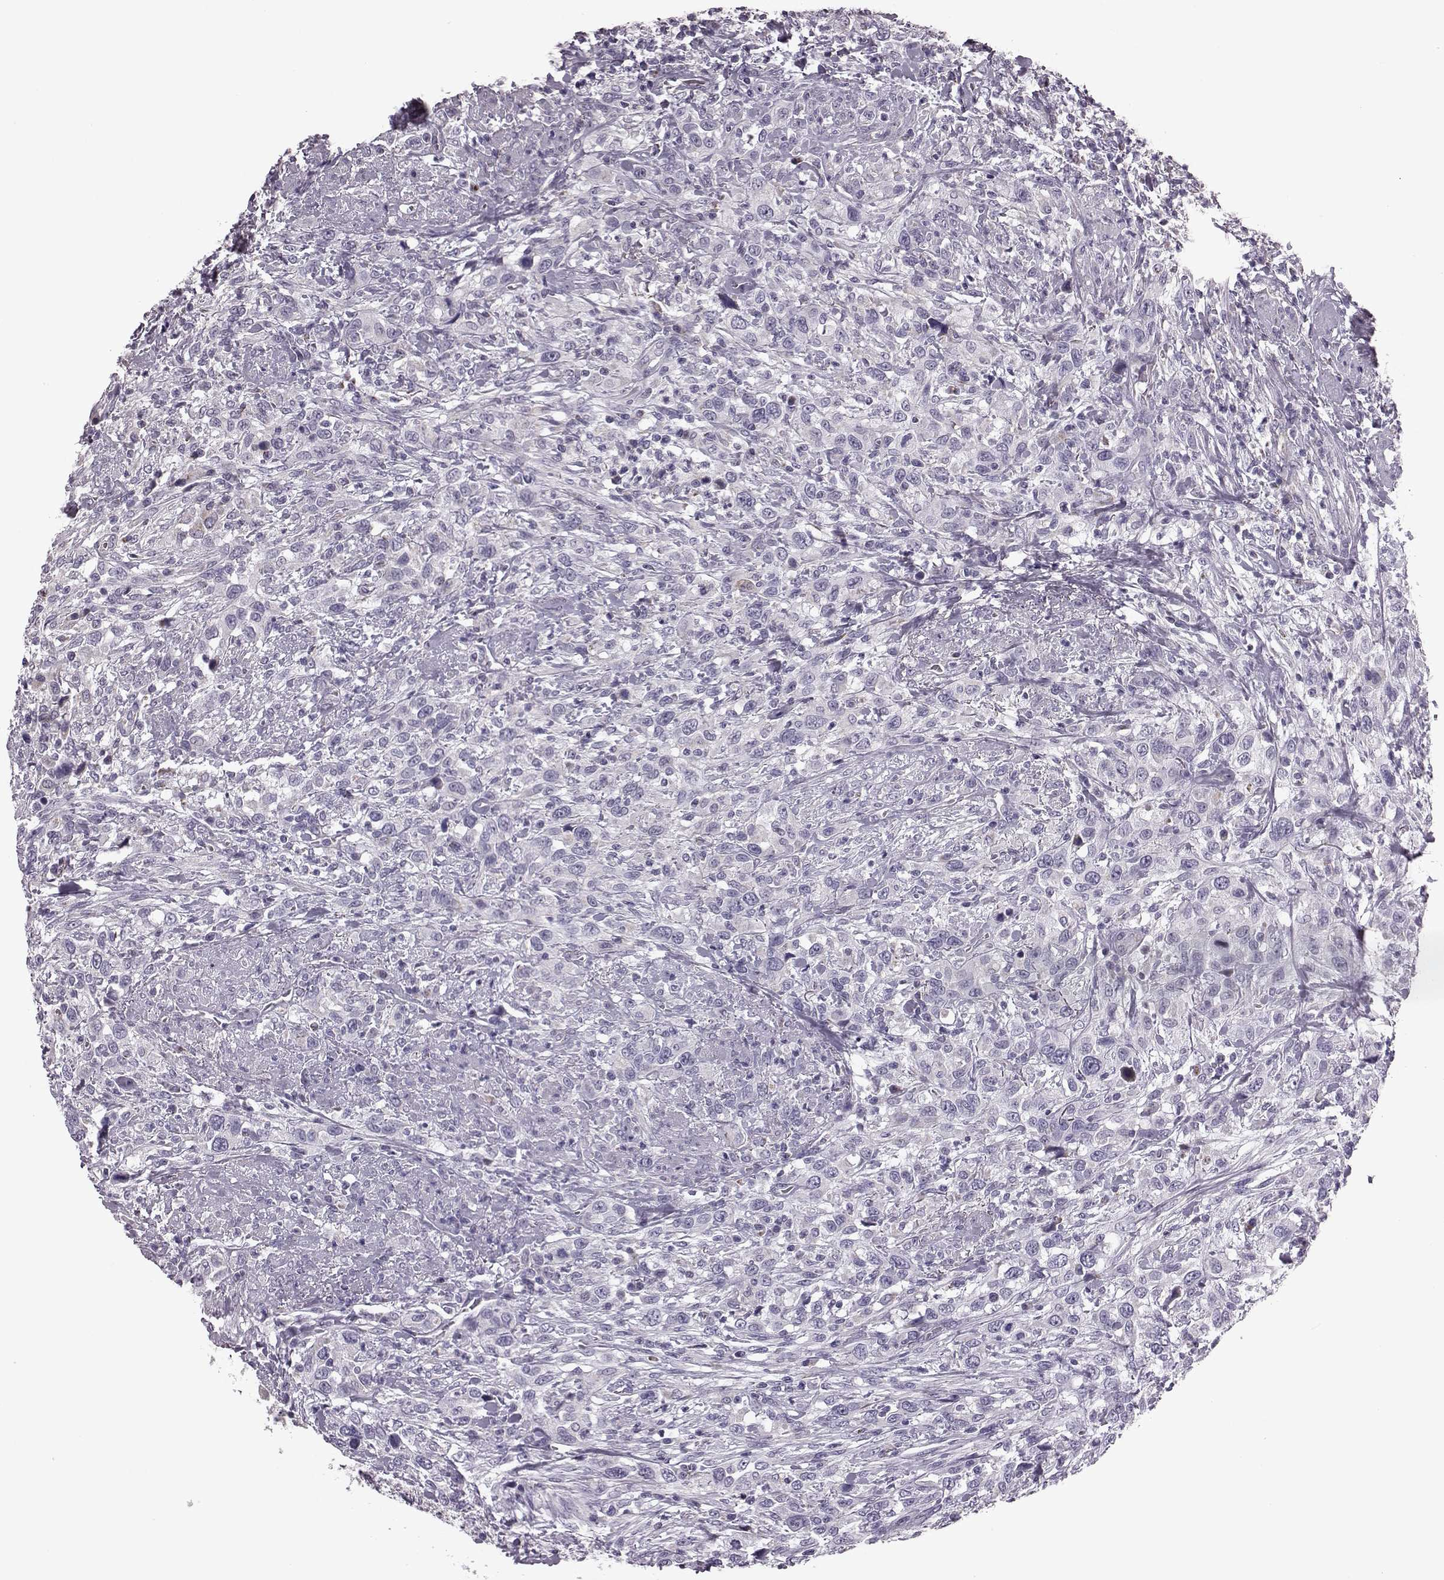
{"staining": {"intensity": "negative", "quantity": "none", "location": "none"}, "tissue": "urothelial cancer", "cell_type": "Tumor cells", "image_type": "cancer", "snomed": [{"axis": "morphology", "description": "Urothelial carcinoma, NOS"}, {"axis": "morphology", "description": "Urothelial carcinoma, High grade"}, {"axis": "topography", "description": "Urinary bladder"}], "caption": "Immunohistochemical staining of human urothelial cancer demonstrates no significant expression in tumor cells.", "gene": "RIMS2", "patient": {"sex": "female", "age": 64}}